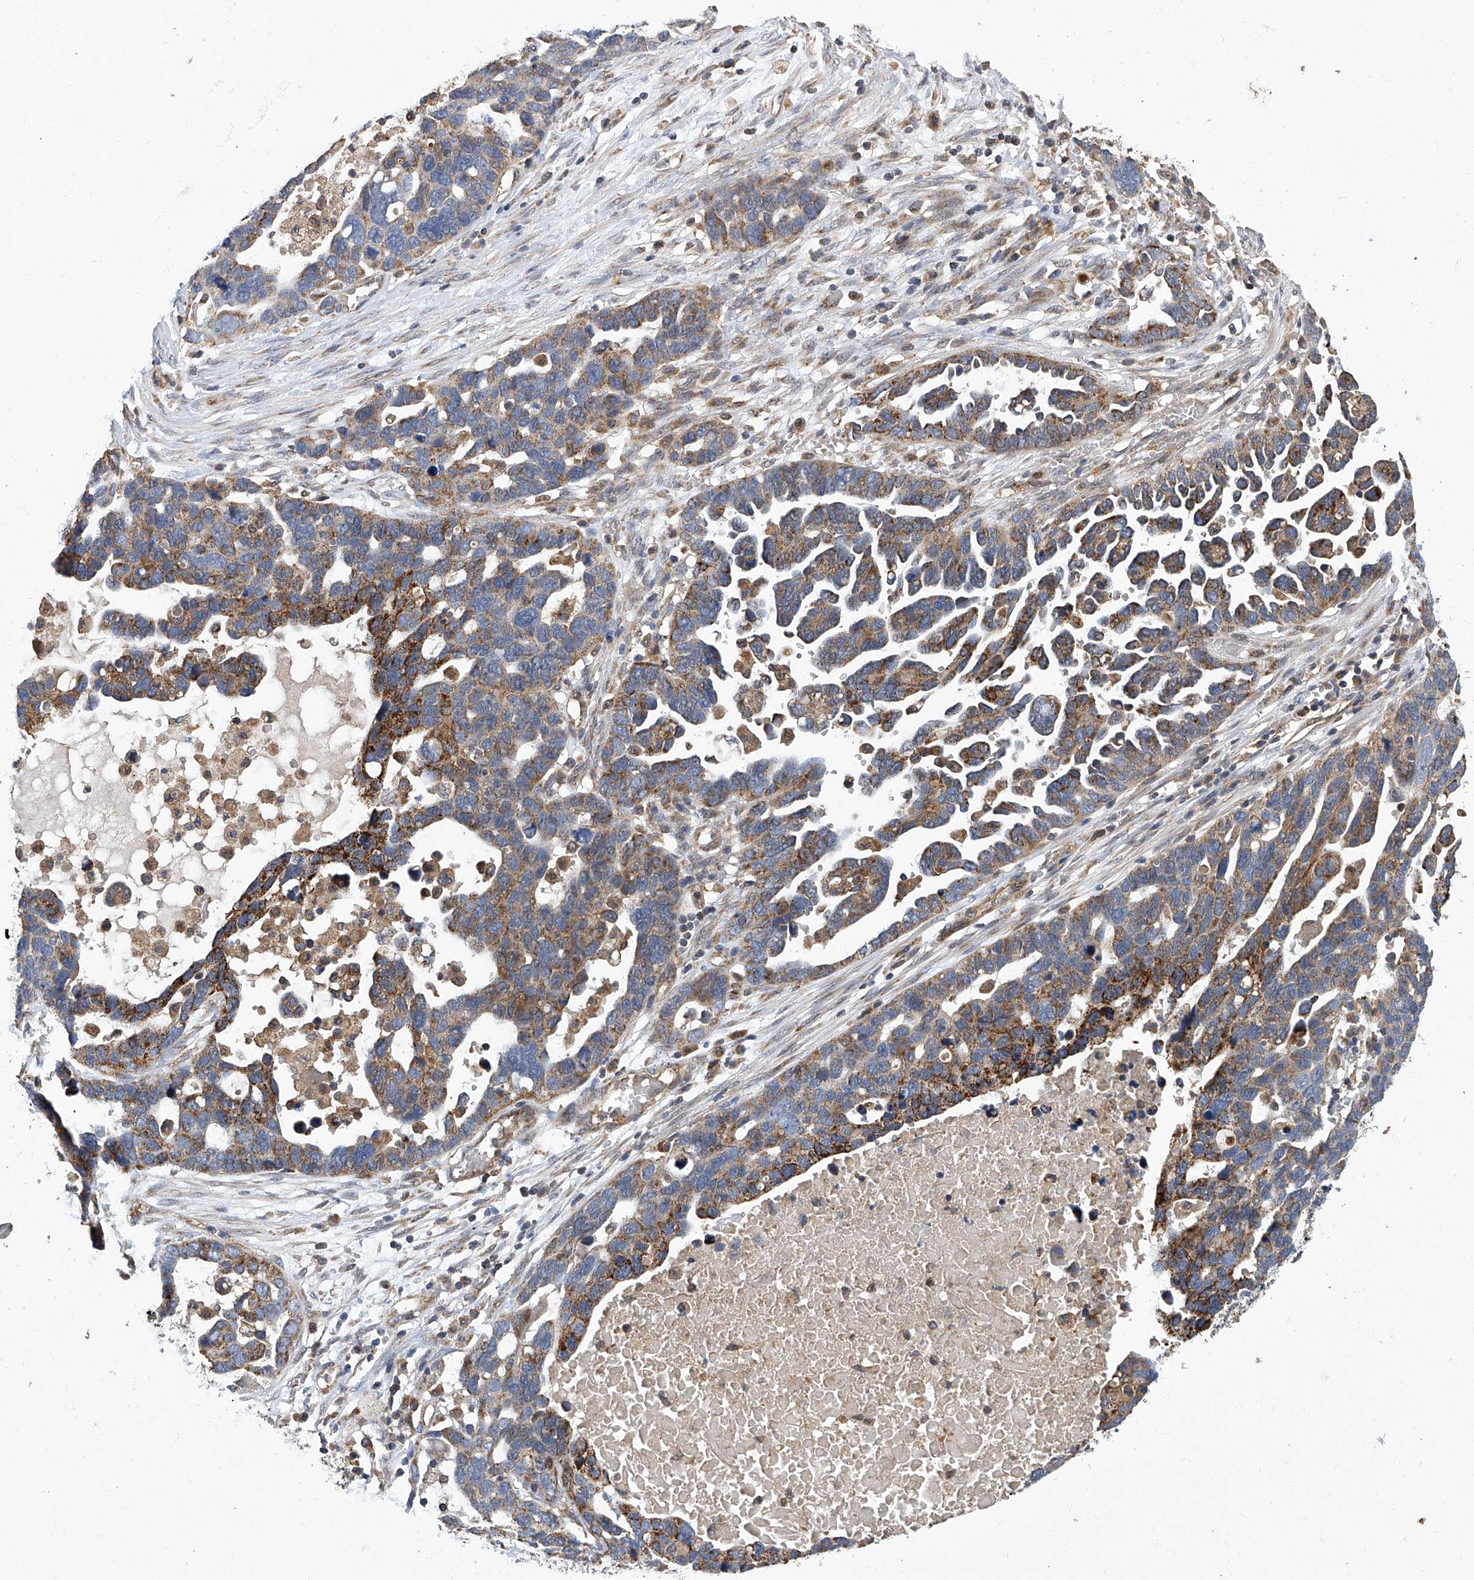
{"staining": {"intensity": "moderate", "quantity": ">75%", "location": "cytoplasmic/membranous"}, "tissue": "ovarian cancer", "cell_type": "Tumor cells", "image_type": "cancer", "snomed": [{"axis": "morphology", "description": "Cystadenocarcinoma, serous, NOS"}, {"axis": "topography", "description": "Ovary"}], "caption": "Immunohistochemistry (IHC) micrograph of human ovarian cancer (serous cystadenocarcinoma) stained for a protein (brown), which reveals medium levels of moderate cytoplasmic/membranous staining in about >75% of tumor cells.", "gene": "TNFRSF13B", "patient": {"sex": "female", "age": 54}}